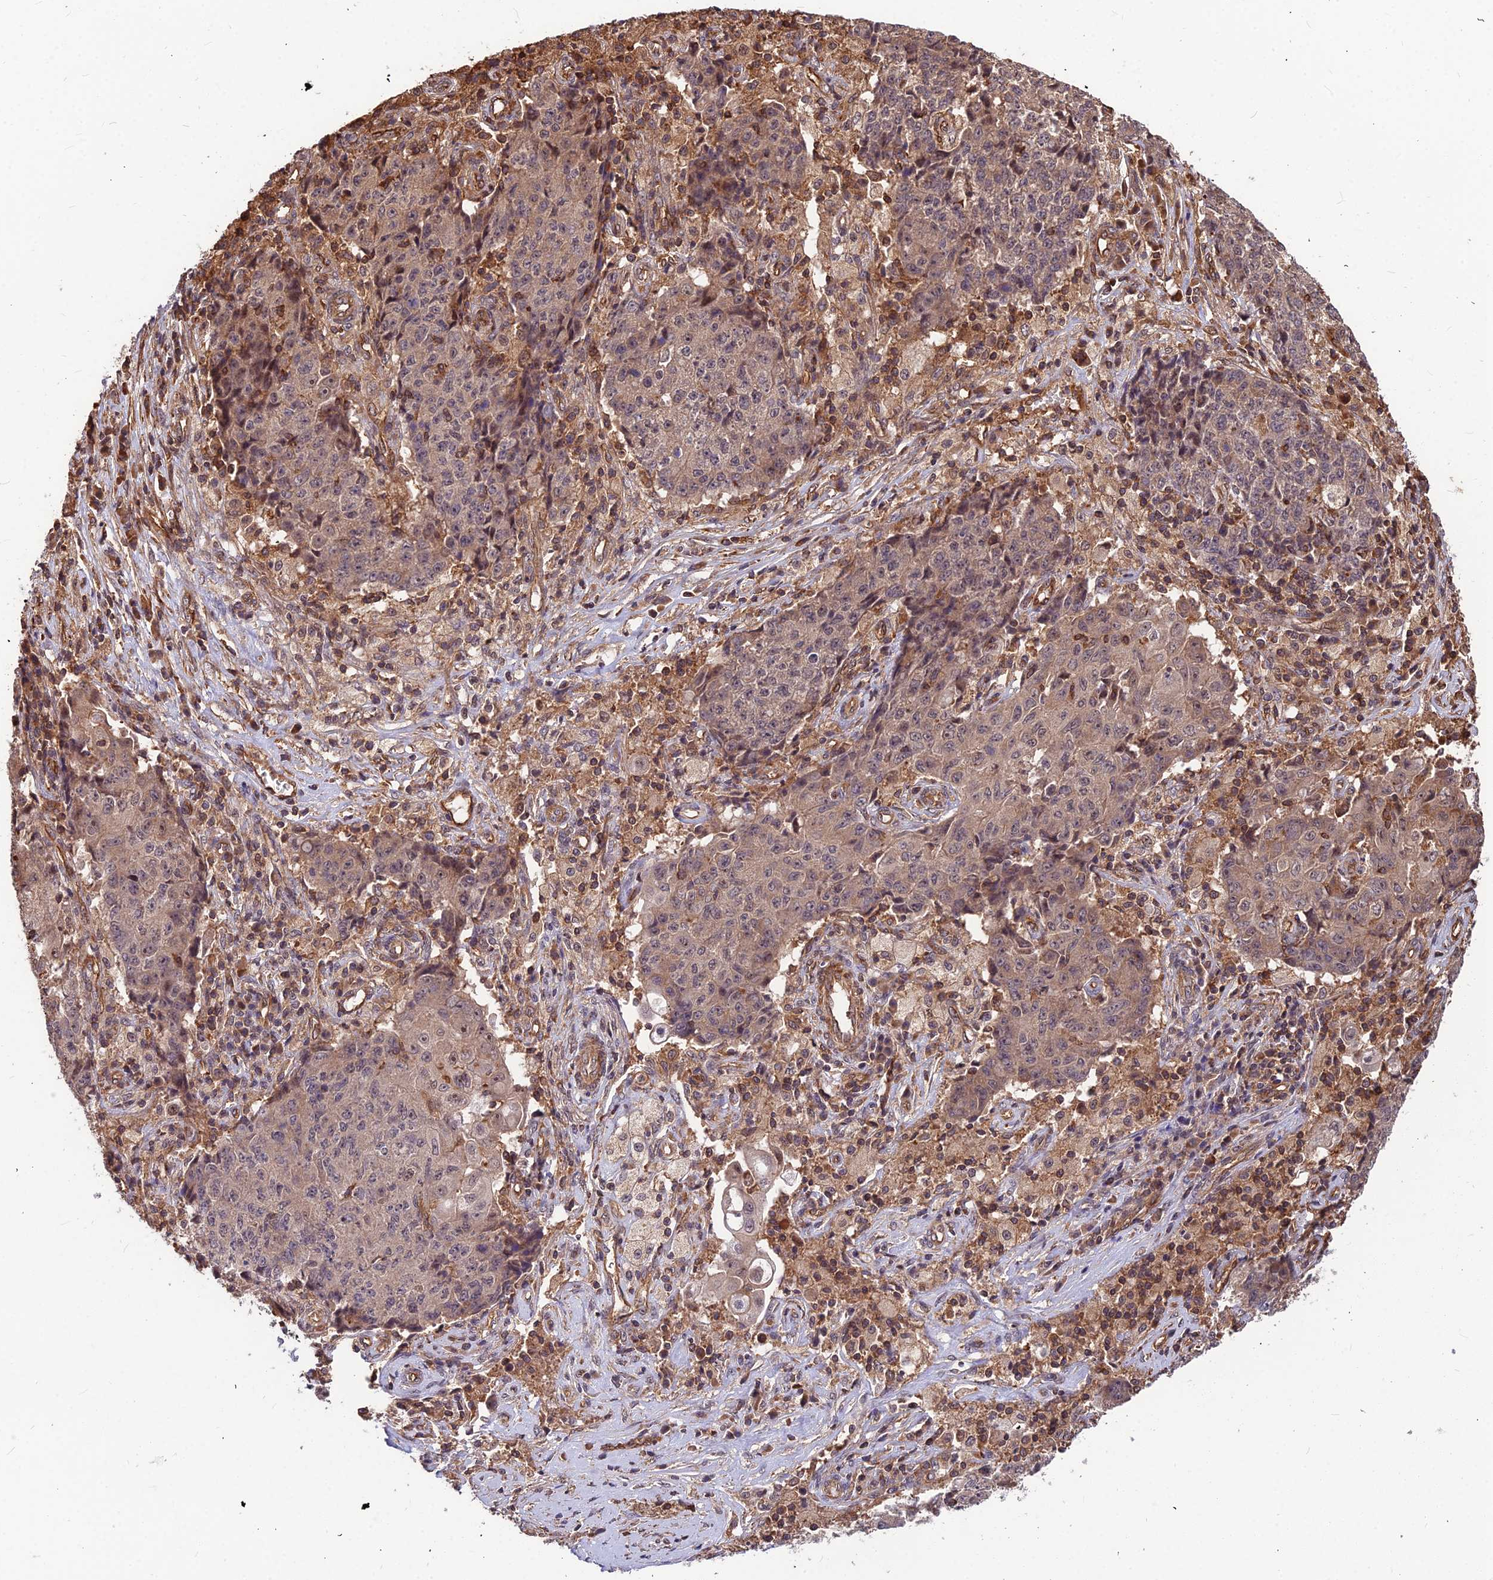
{"staining": {"intensity": "weak", "quantity": "25%-75%", "location": "cytoplasmic/membranous,nuclear"}, "tissue": "ovarian cancer", "cell_type": "Tumor cells", "image_type": "cancer", "snomed": [{"axis": "morphology", "description": "Carcinoma, endometroid"}, {"axis": "topography", "description": "Ovary"}], "caption": "An image showing weak cytoplasmic/membranous and nuclear expression in approximately 25%-75% of tumor cells in ovarian cancer, as visualized by brown immunohistochemical staining.", "gene": "ZNF467", "patient": {"sex": "female", "age": 42}}